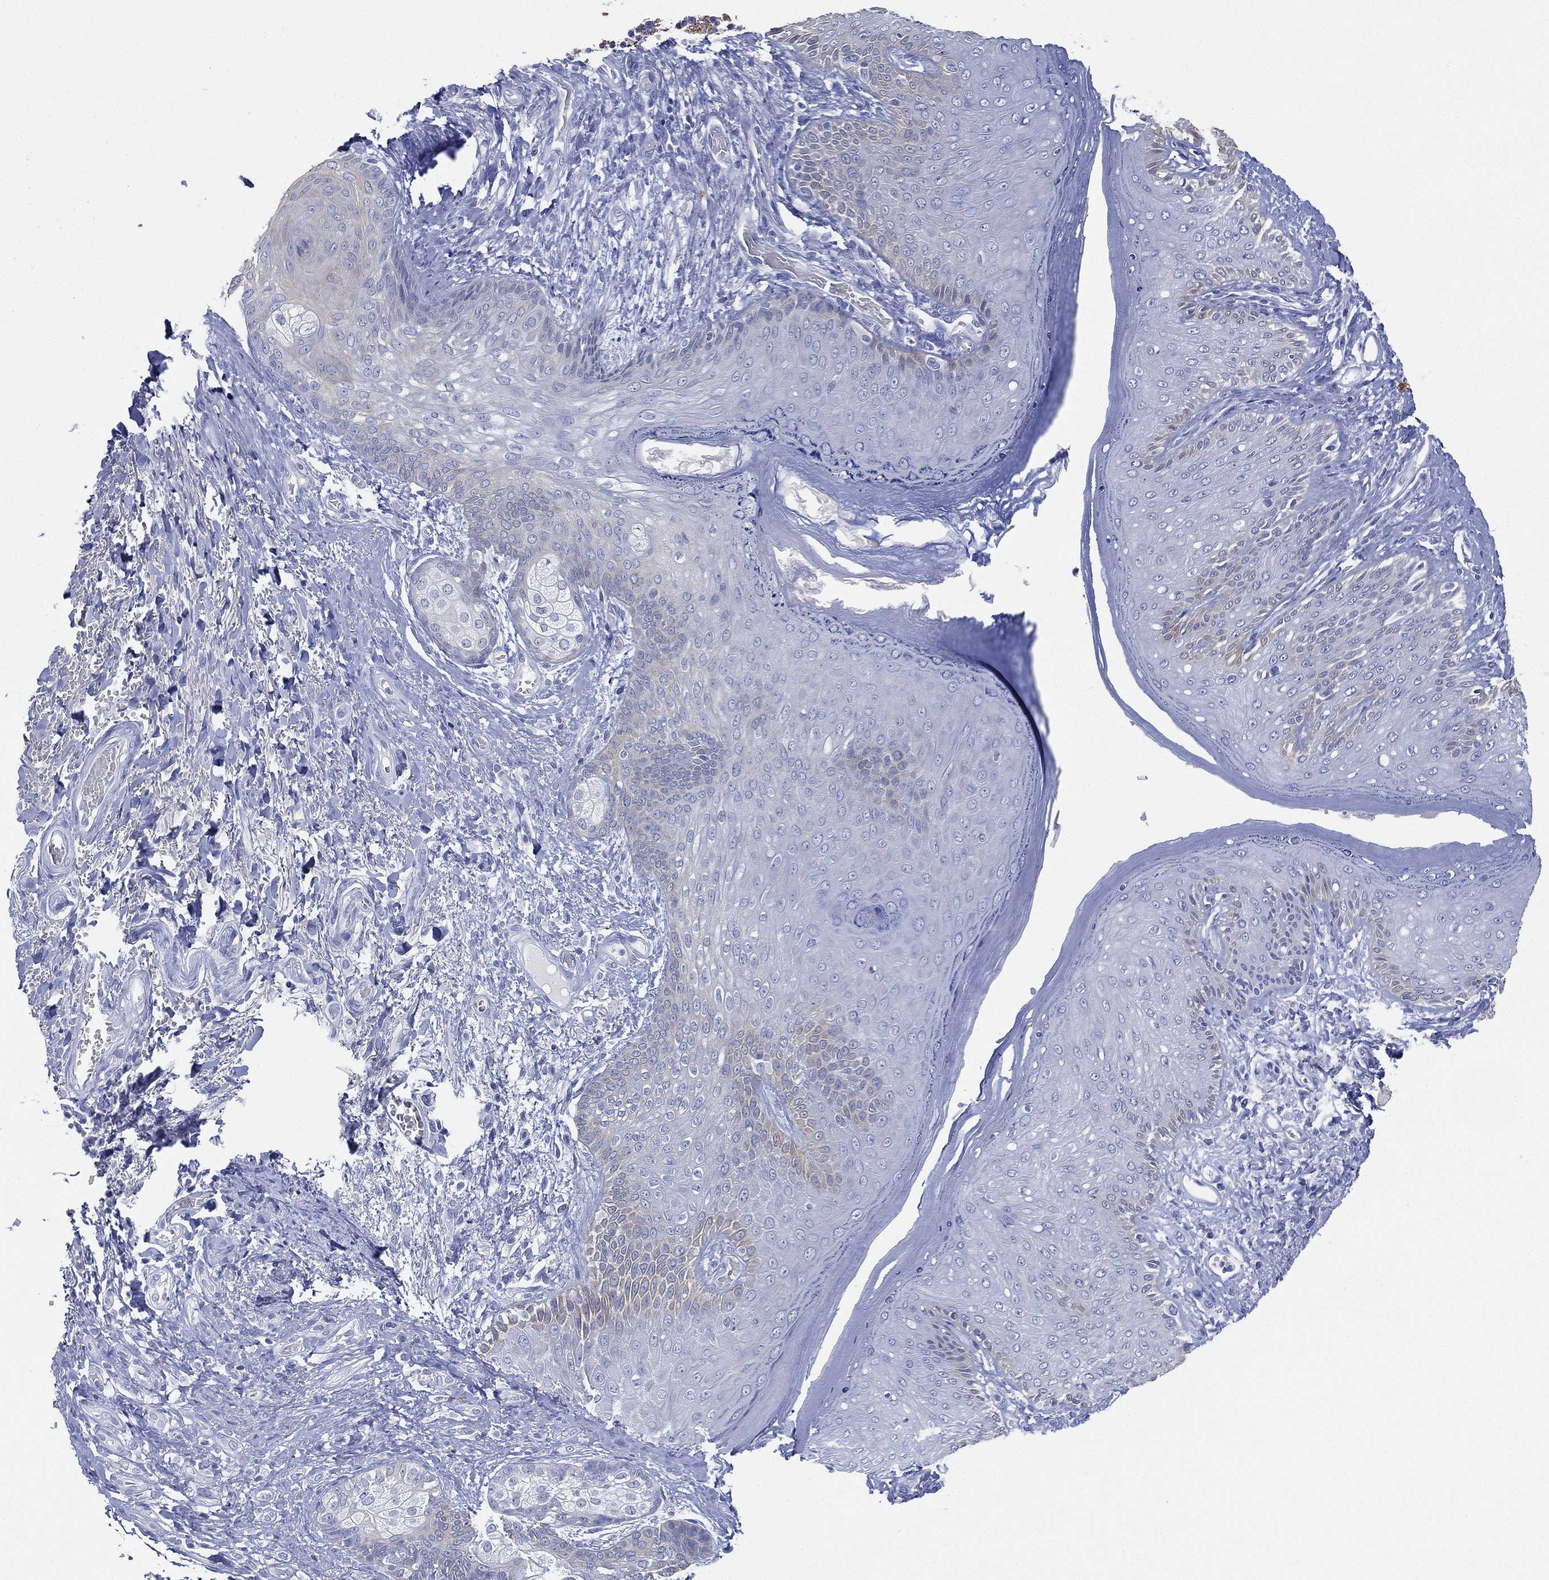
{"staining": {"intensity": "weak", "quantity": "<25%", "location": "cytoplasmic/membranous"}, "tissue": "skin", "cell_type": "Epidermal cells", "image_type": "normal", "snomed": [{"axis": "morphology", "description": "Normal tissue, NOS"}, {"axis": "morphology", "description": "Adenocarcinoma, NOS"}, {"axis": "topography", "description": "Rectum"}, {"axis": "topography", "description": "Anal"}], "caption": "Immunohistochemical staining of normal human skin exhibits no significant staining in epidermal cells.", "gene": "FMO1", "patient": {"sex": "female", "age": 68}}